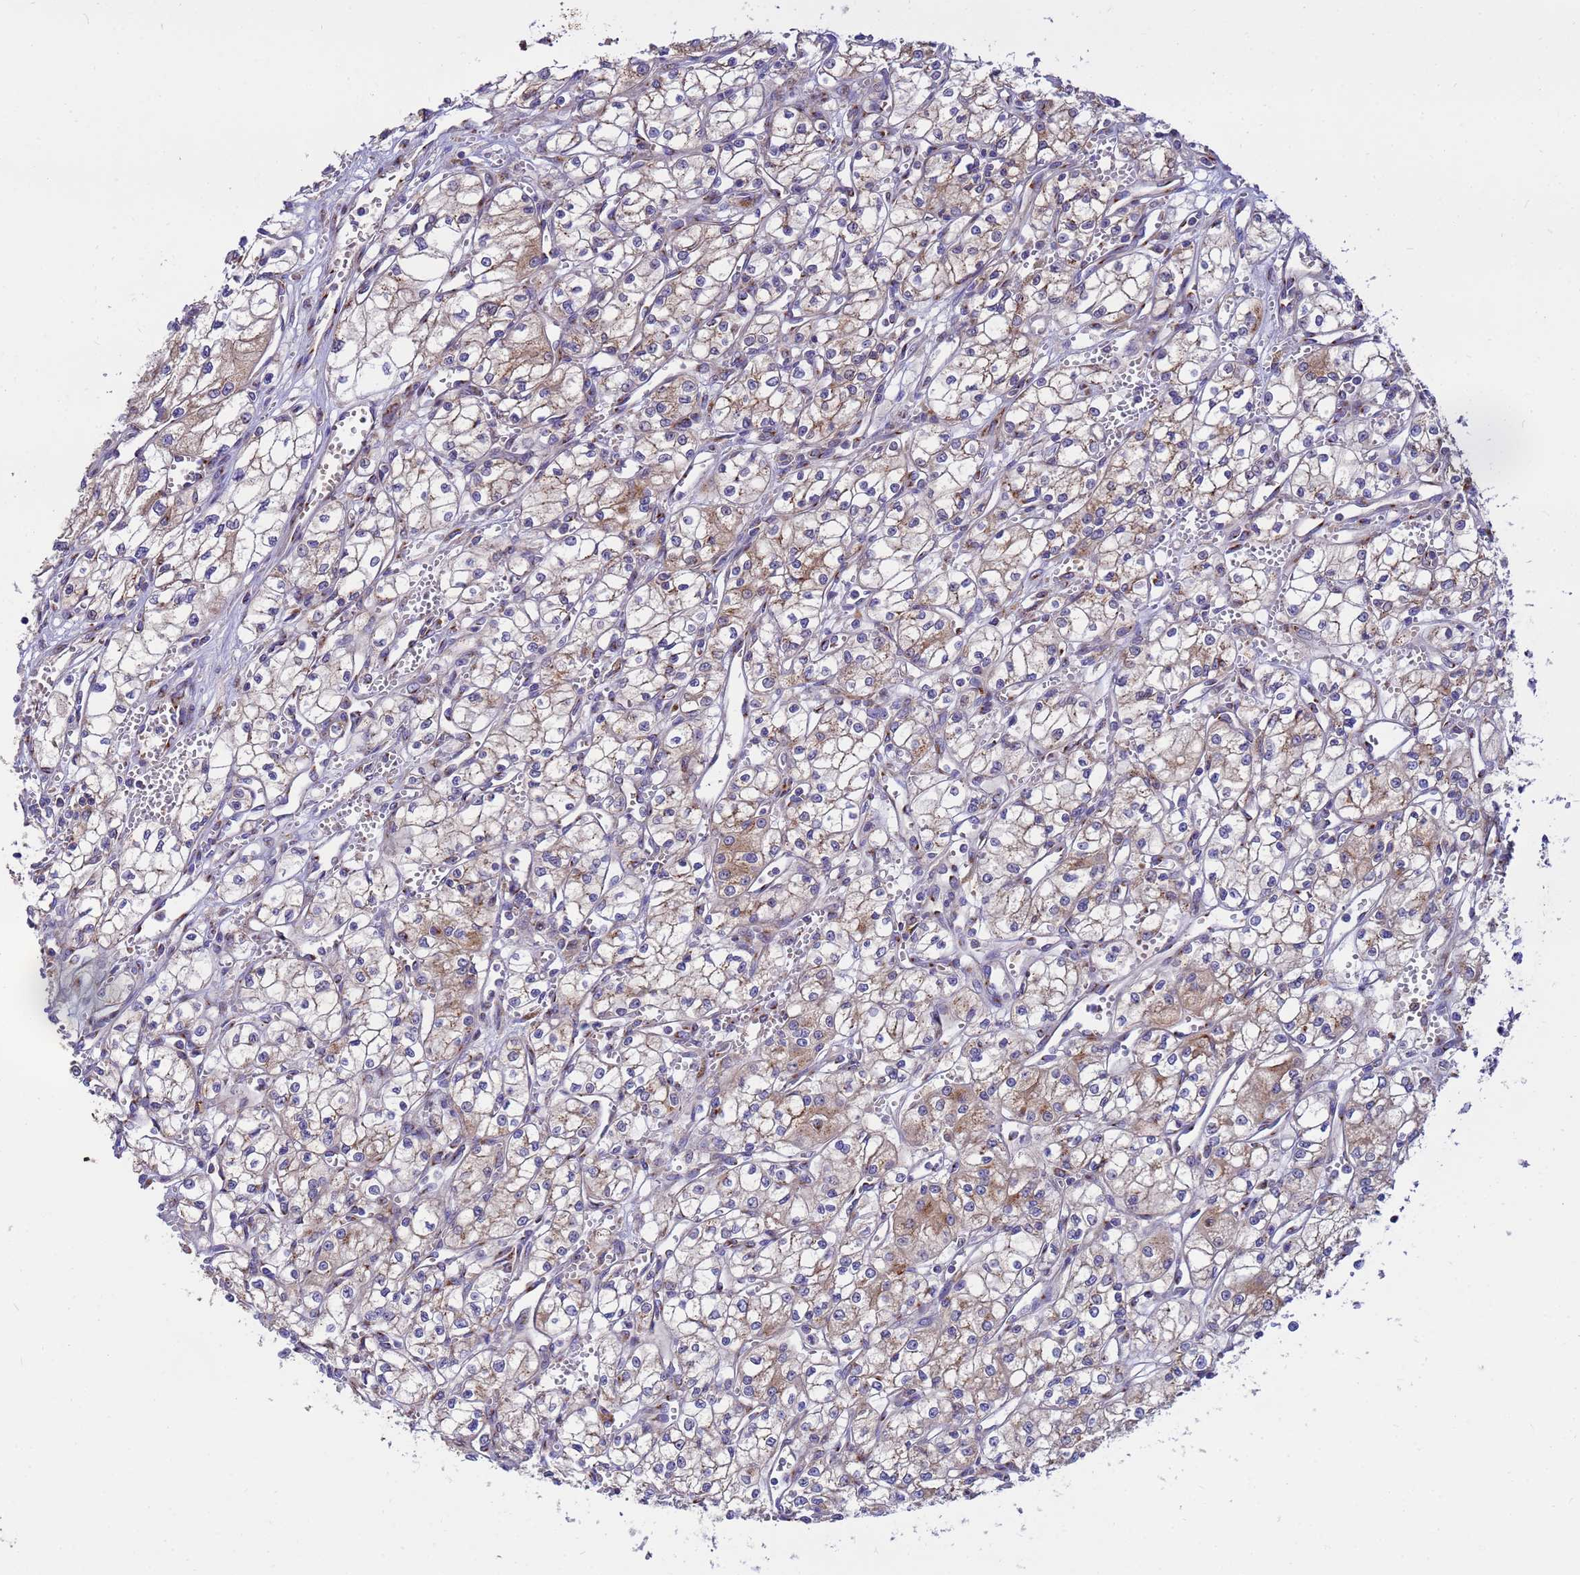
{"staining": {"intensity": "moderate", "quantity": "25%-75%", "location": "cytoplasmic/membranous"}, "tissue": "renal cancer", "cell_type": "Tumor cells", "image_type": "cancer", "snomed": [{"axis": "morphology", "description": "Adenocarcinoma, NOS"}, {"axis": "topography", "description": "Kidney"}], "caption": "Brown immunohistochemical staining in human renal cancer demonstrates moderate cytoplasmic/membranous expression in approximately 25%-75% of tumor cells. The staining was performed using DAB to visualize the protein expression in brown, while the nuclei were stained in blue with hematoxylin (Magnification: 20x).", "gene": "HPS3", "patient": {"sex": "male", "age": 59}}